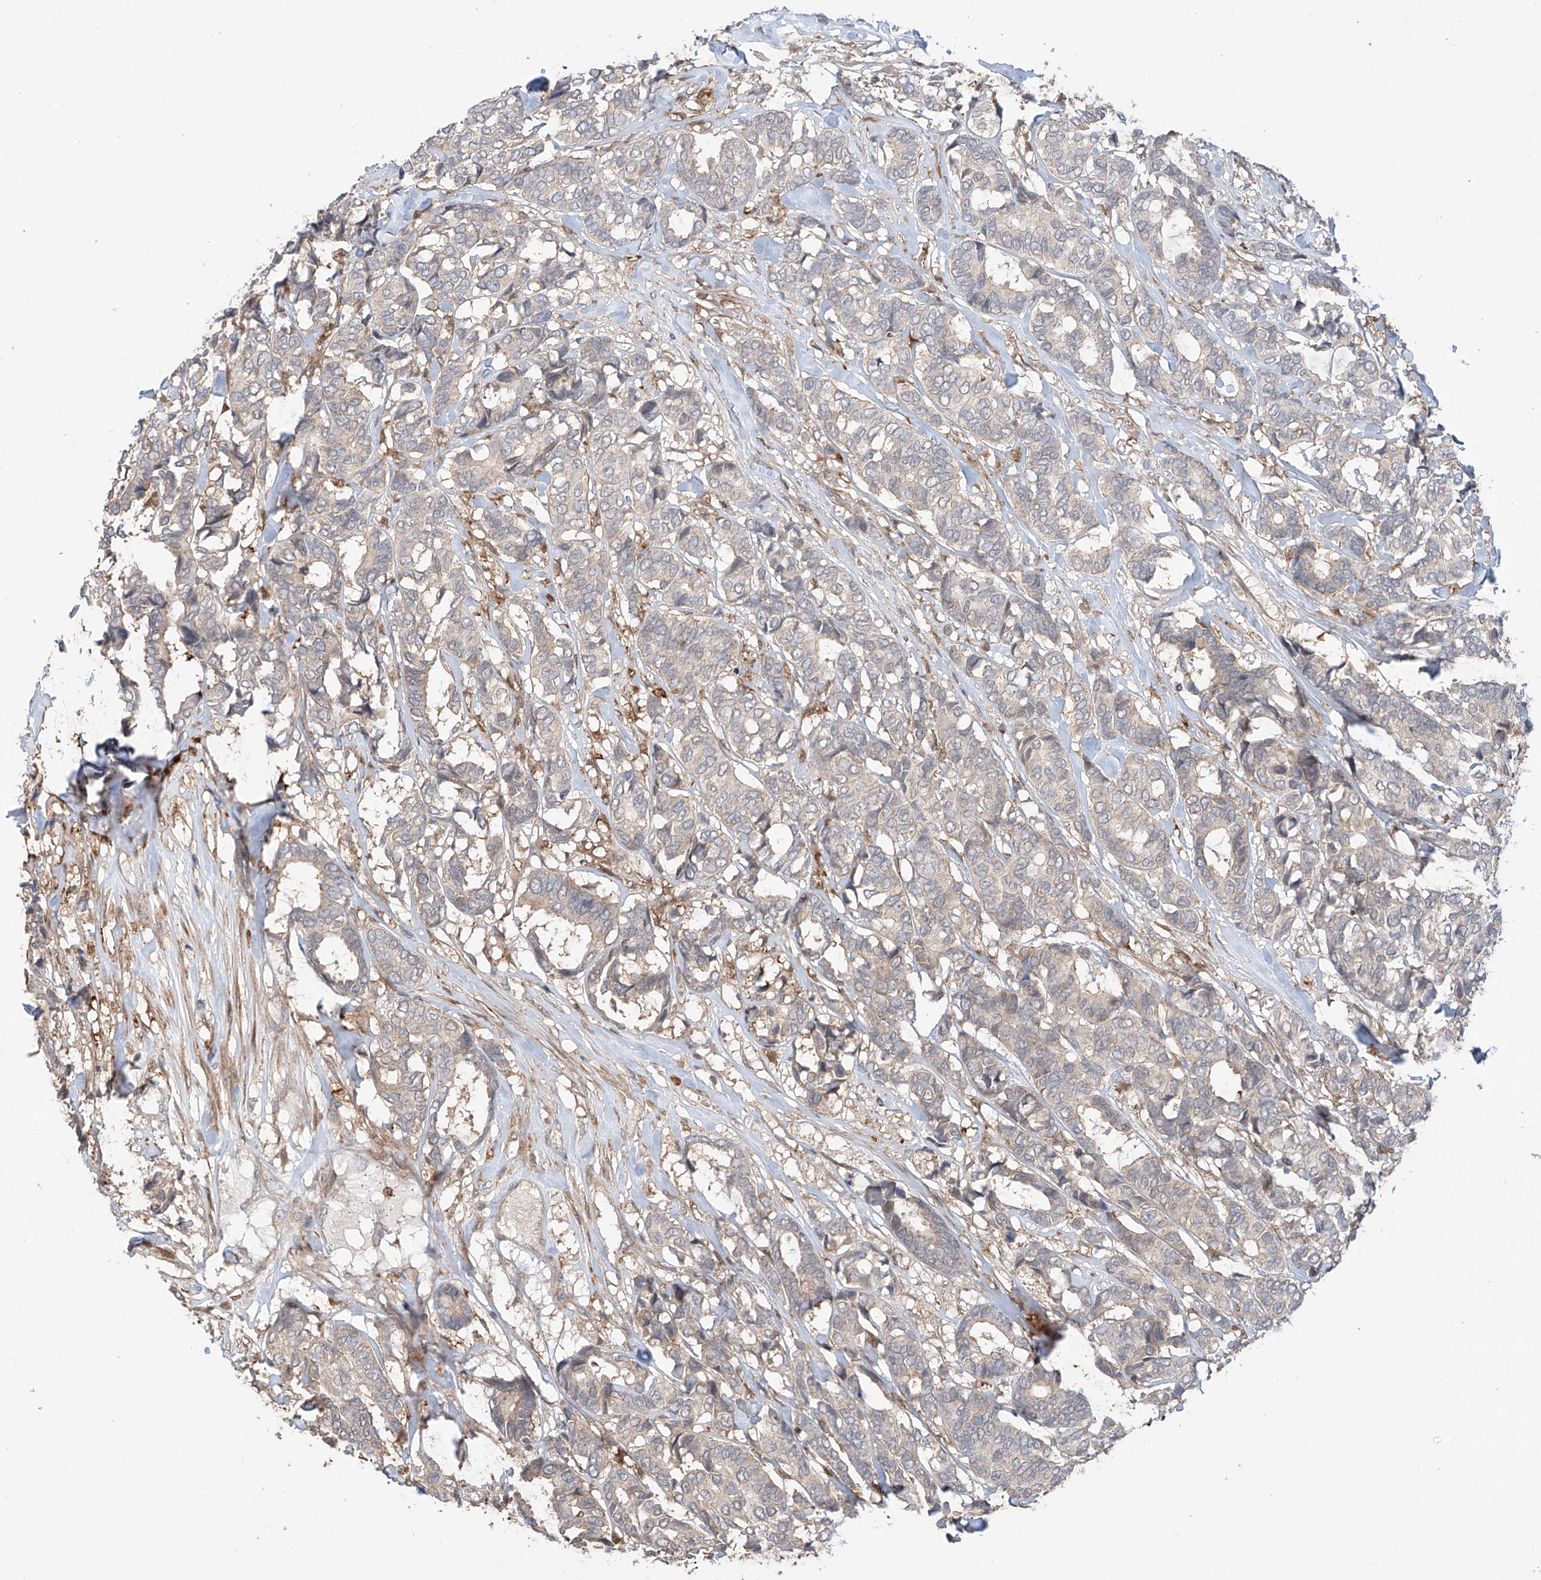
{"staining": {"intensity": "weak", "quantity": "<25%", "location": "cytoplasmic/membranous"}, "tissue": "breast cancer", "cell_type": "Tumor cells", "image_type": "cancer", "snomed": [{"axis": "morphology", "description": "Duct carcinoma"}, {"axis": "topography", "description": "Breast"}], "caption": "This photomicrograph is of breast infiltrating ductal carcinoma stained with immunohistochemistry (IHC) to label a protein in brown with the nuclei are counter-stained blue. There is no expression in tumor cells.", "gene": "IGSF22", "patient": {"sex": "female", "age": 87}}